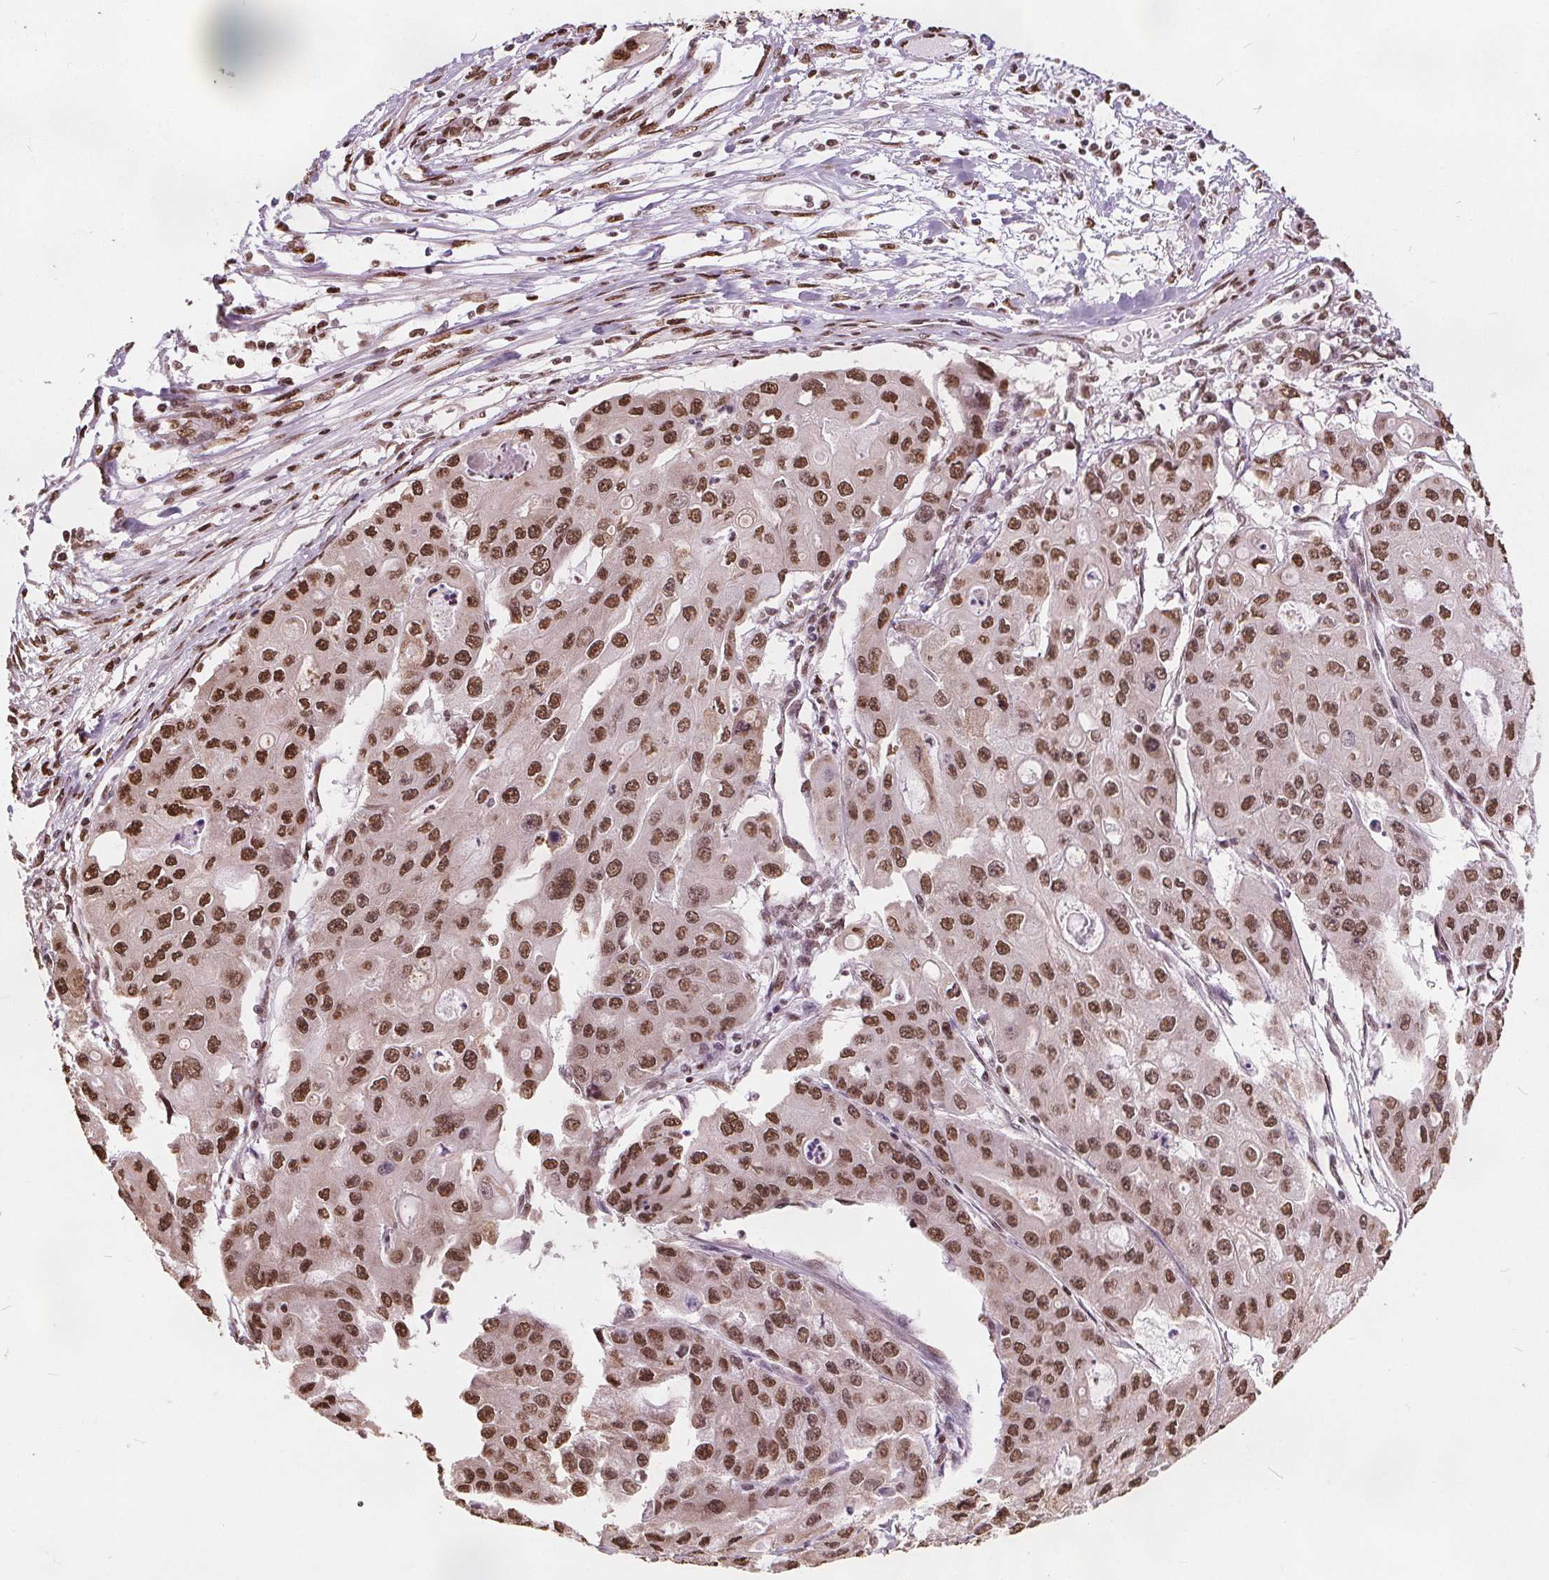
{"staining": {"intensity": "strong", "quantity": ">75%", "location": "nuclear"}, "tissue": "ovarian cancer", "cell_type": "Tumor cells", "image_type": "cancer", "snomed": [{"axis": "morphology", "description": "Cystadenocarcinoma, serous, NOS"}, {"axis": "topography", "description": "Ovary"}], "caption": "Protein staining displays strong nuclear positivity in approximately >75% of tumor cells in ovarian cancer (serous cystadenocarcinoma).", "gene": "ISLR2", "patient": {"sex": "female", "age": 56}}